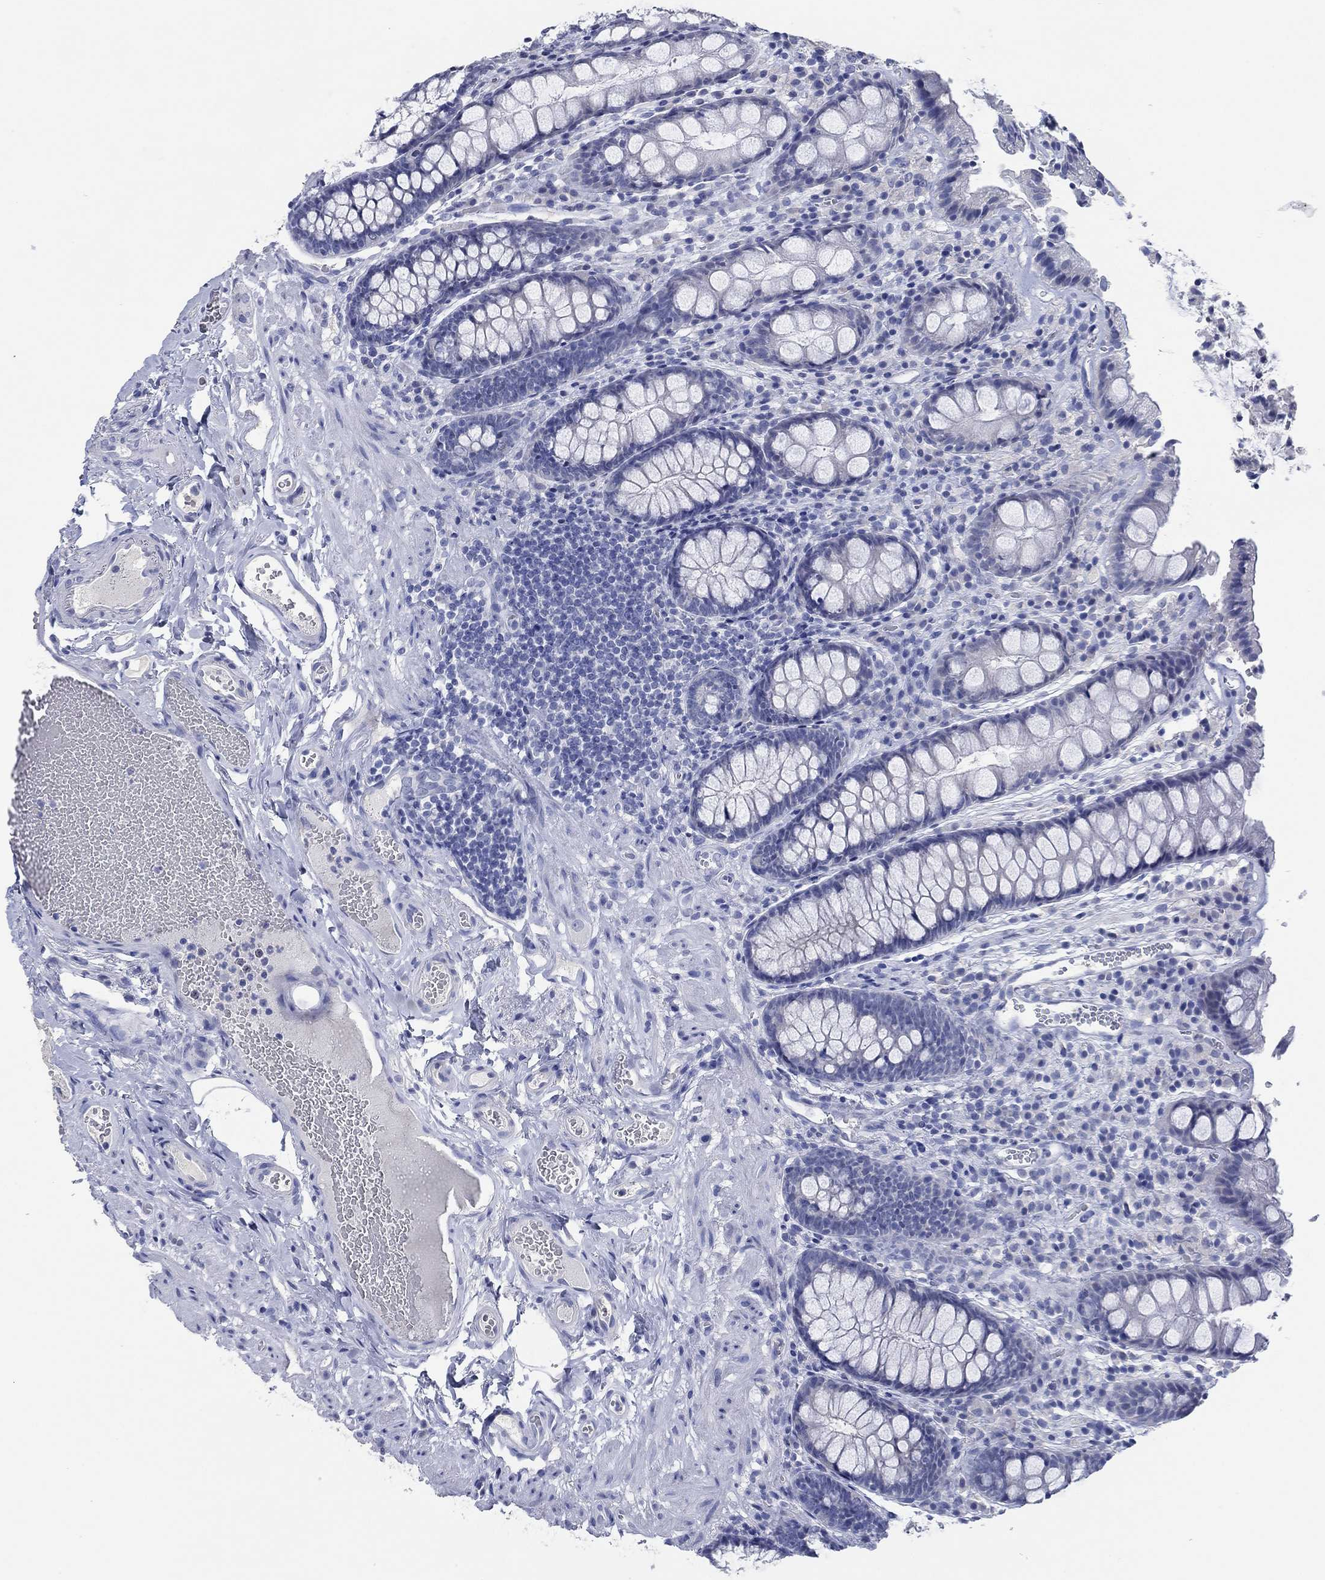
{"staining": {"intensity": "negative", "quantity": "none", "location": "none"}, "tissue": "colon", "cell_type": "Endothelial cells", "image_type": "normal", "snomed": [{"axis": "morphology", "description": "Normal tissue, NOS"}, {"axis": "topography", "description": "Colon"}], "caption": "The immunohistochemistry (IHC) photomicrograph has no significant expression in endothelial cells of colon.", "gene": "POU5F1", "patient": {"sex": "female", "age": 86}}